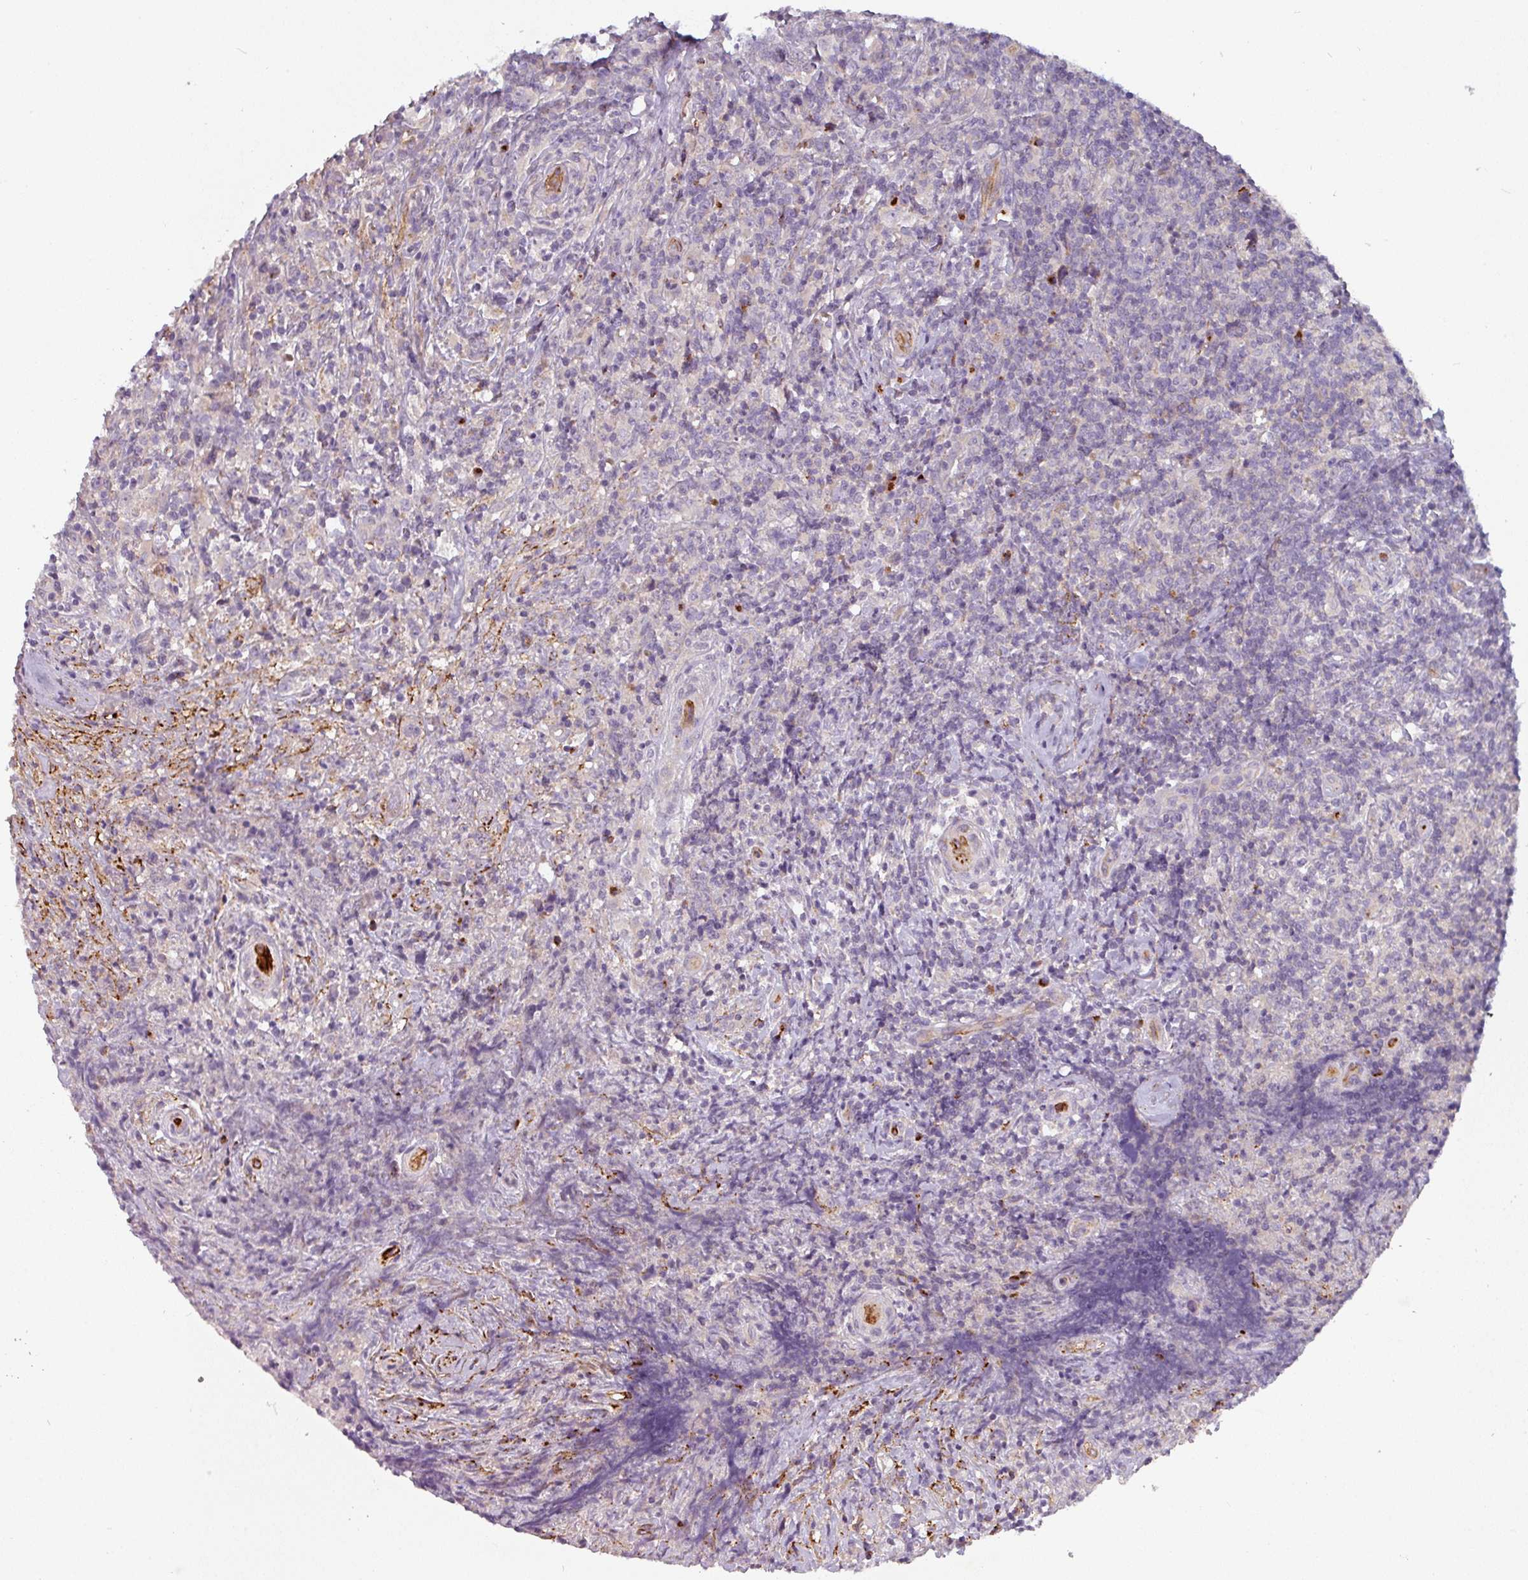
{"staining": {"intensity": "negative", "quantity": "none", "location": "none"}, "tissue": "lymphoma", "cell_type": "Tumor cells", "image_type": "cancer", "snomed": [{"axis": "morphology", "description": "Hodgkin's disease, NOS"}, {"axis": "topography", "description": "Lymph node"}], "caption": "The micrograph displays no staining of tumor cells in Hodgkin's disease.", "gene": "PRODH2", "patient": {"sex": "female", "age": 18}}